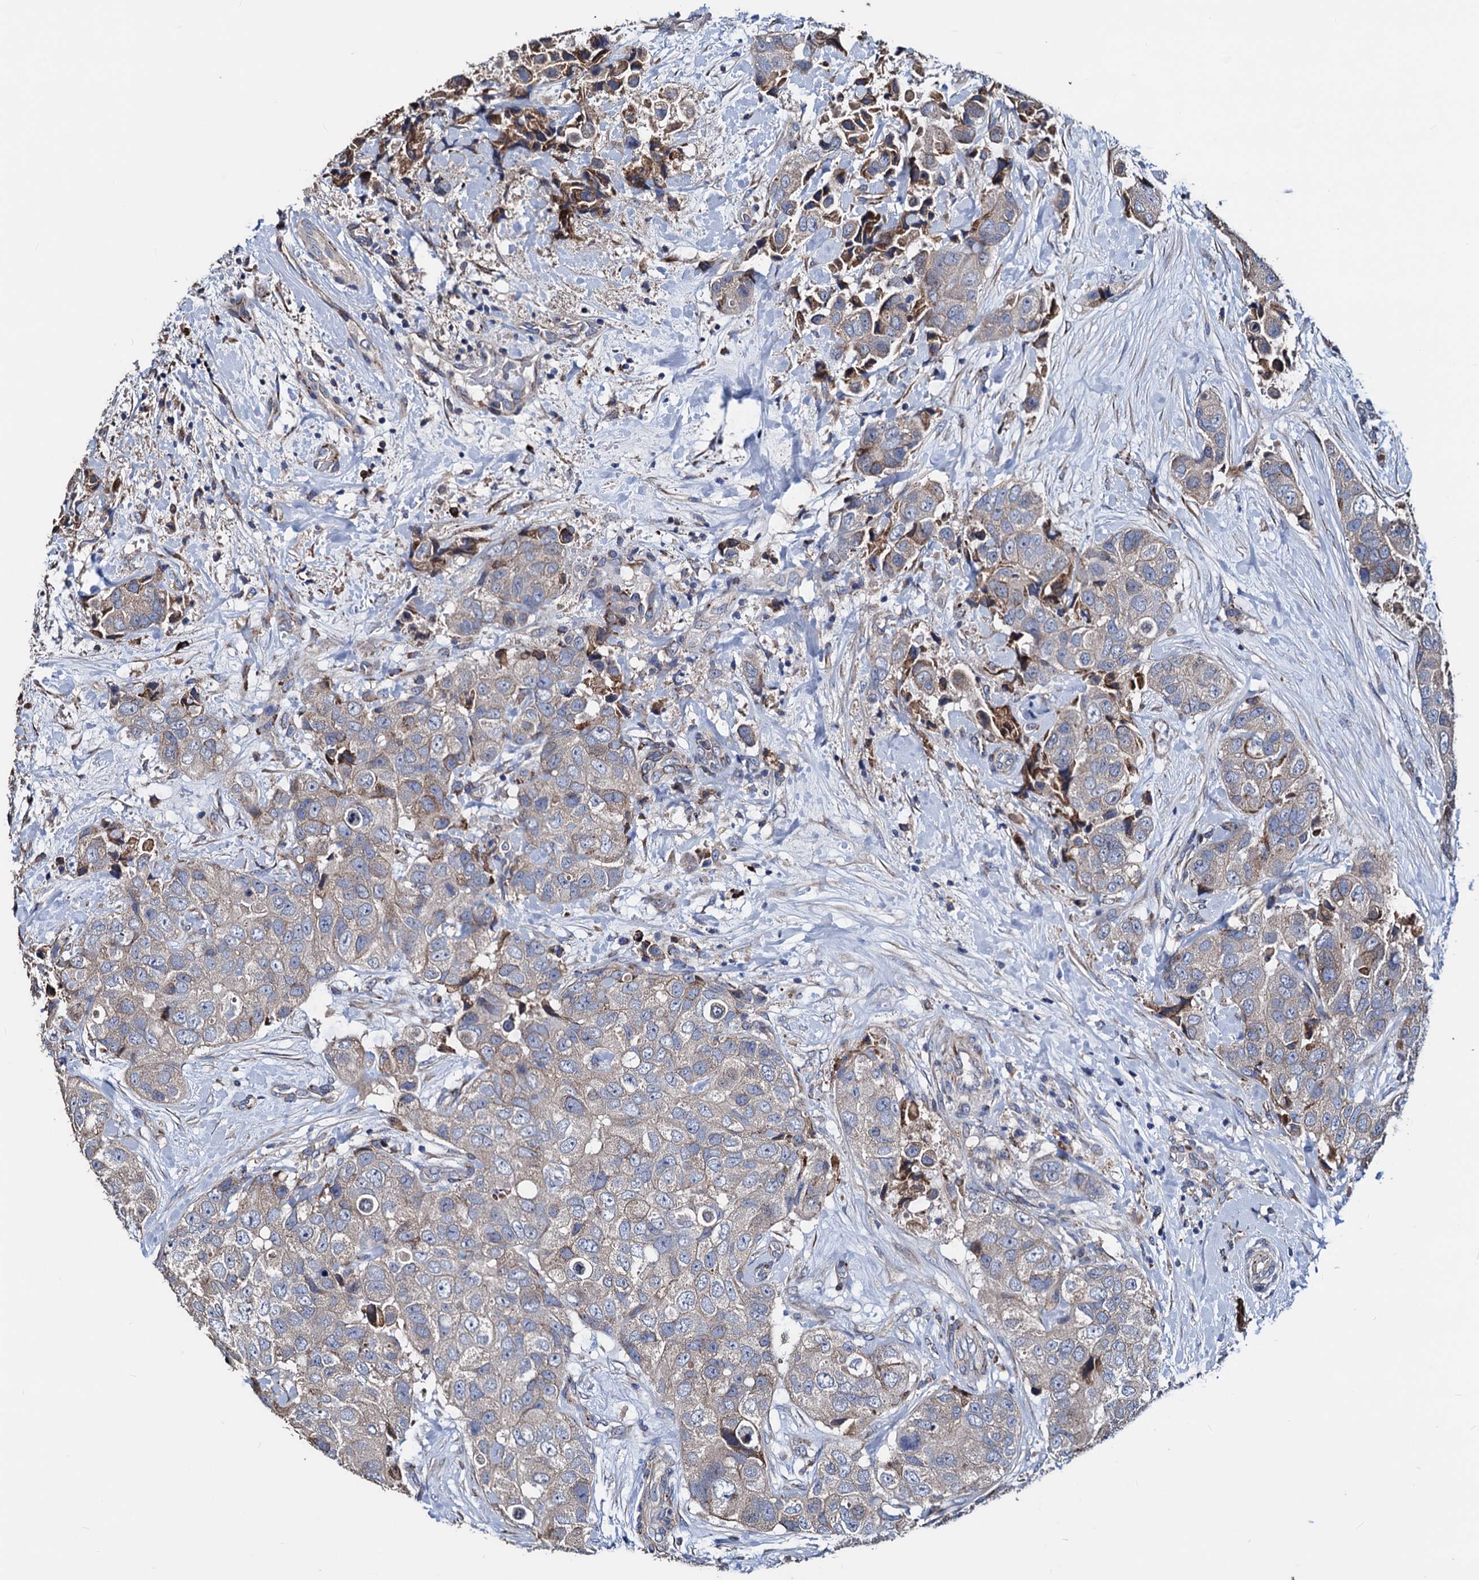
{"staining": {"intensity": "negative", "quantity": "none", "location": "none"}, "tissue": "breast cancer", "cell_type": "Tumor cells", "image_type": "cancer", "snomed": [{"axis": "morphology", "description": "Duct carcinoma"}, {"axis": "topography", "description": "Breast"}], "caption": "Immunohistochemical staining of infiltrating ductal carcinoma (breast) reveals no significant positivity in tumor cells.", "gene": "AKAP11", "patient": {"sex": "female", "age": 62}}